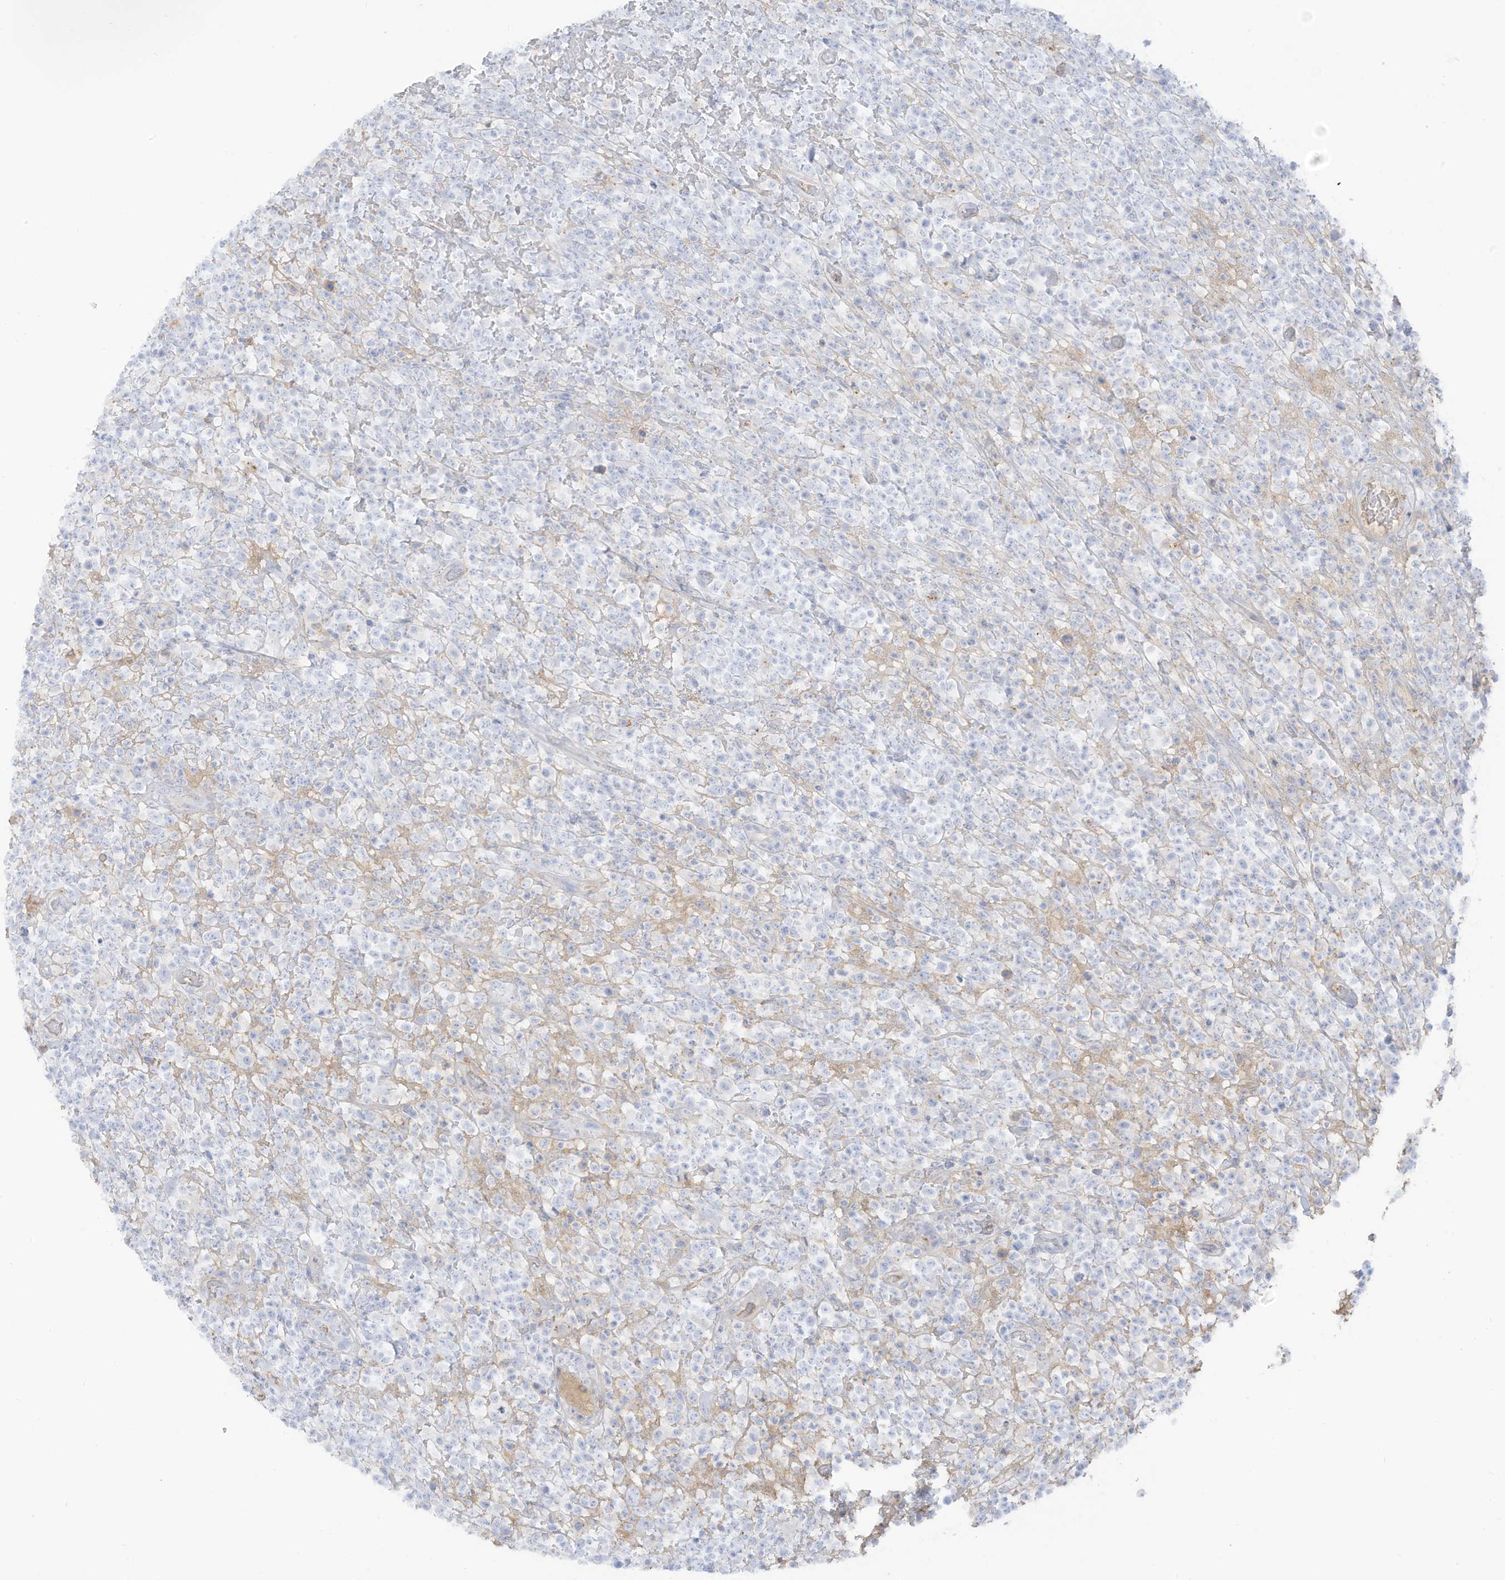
{"staining": {"intensity": "negative", "quantity": "none", "location": "none"}, "tissue": "lymphoma", "cell_type": "Tumor cells", "image_type": "cancer", "snomed": [{"axis": "morphology", "description": "Malignant lymphoma, non-Hodgkin's type, High grade"}, {"axis": "topography", "description": "Colon"}], "caption": "High magnification brightfield microscopy of lymphoma stained with DAB (3,3'-diaminobenzidine) (brown) and counterstained with hematoxylin (blue): tumor cells show no significant positivity.", "gene": "HSD17B13", "patient": {"sex": "female", "age": 53}}